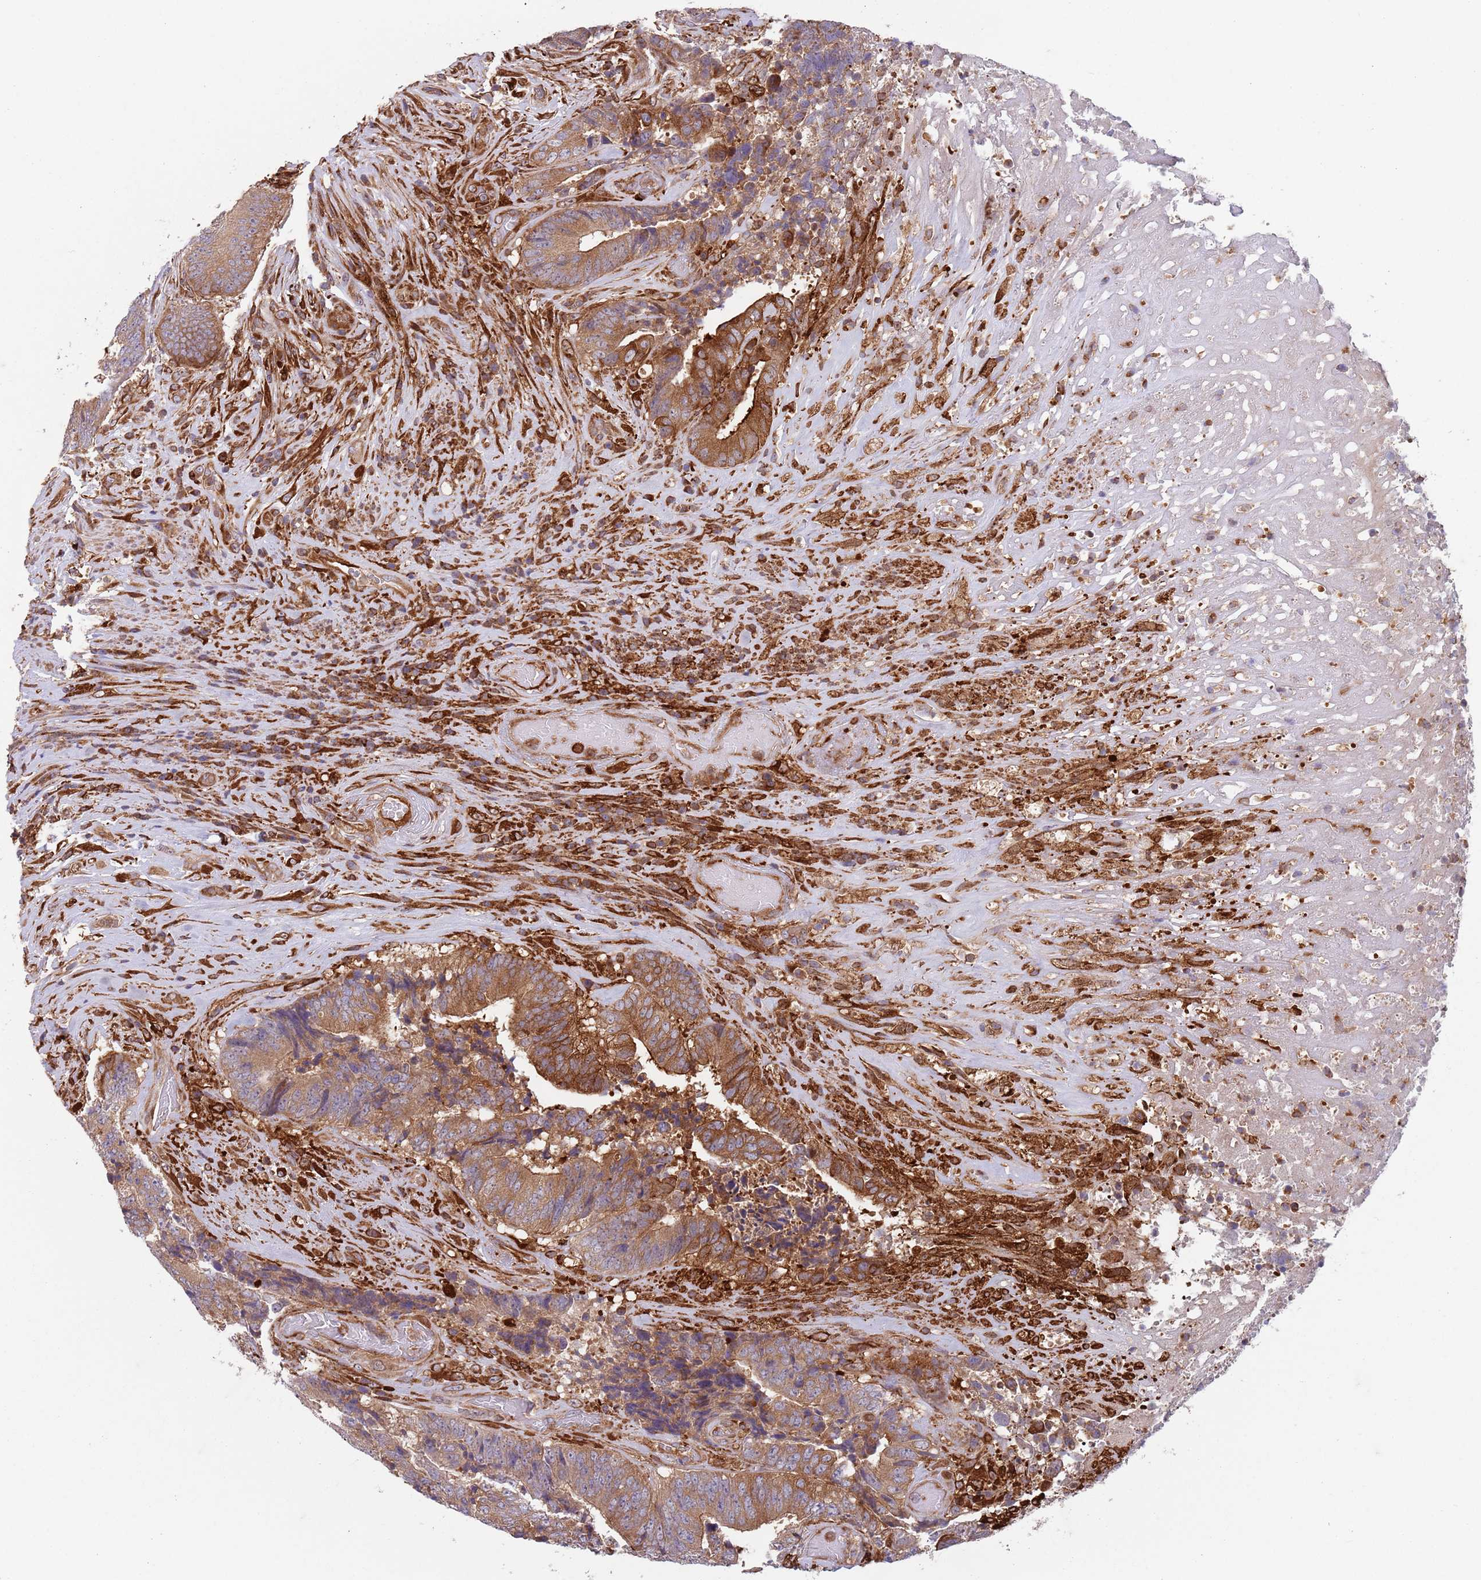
{"staining": {"intensity": "moderate", "quantity": ">75%", "location": "cytoplasmic/membranous"}, "tissue": "colorectal cancer", "cell_type": "Tumor cells", "image_type": "cancer", "snomed": [{"axis": "morphology", "description": "Adenocarcinoma, NOS"}, {"axis": "topography", "description": "Rectum"}], "caption": "A high-resolution histopathology image shows immunohistochemistry staining of colorectal adenocarcinoma, which exhibits moderate cytoplasmic/membranous positivity in about >75% of tumor cells. Nuclei are stained in blue.", "gene": "ZMYM5", "patient": {"sex": "male", "age": 72}}